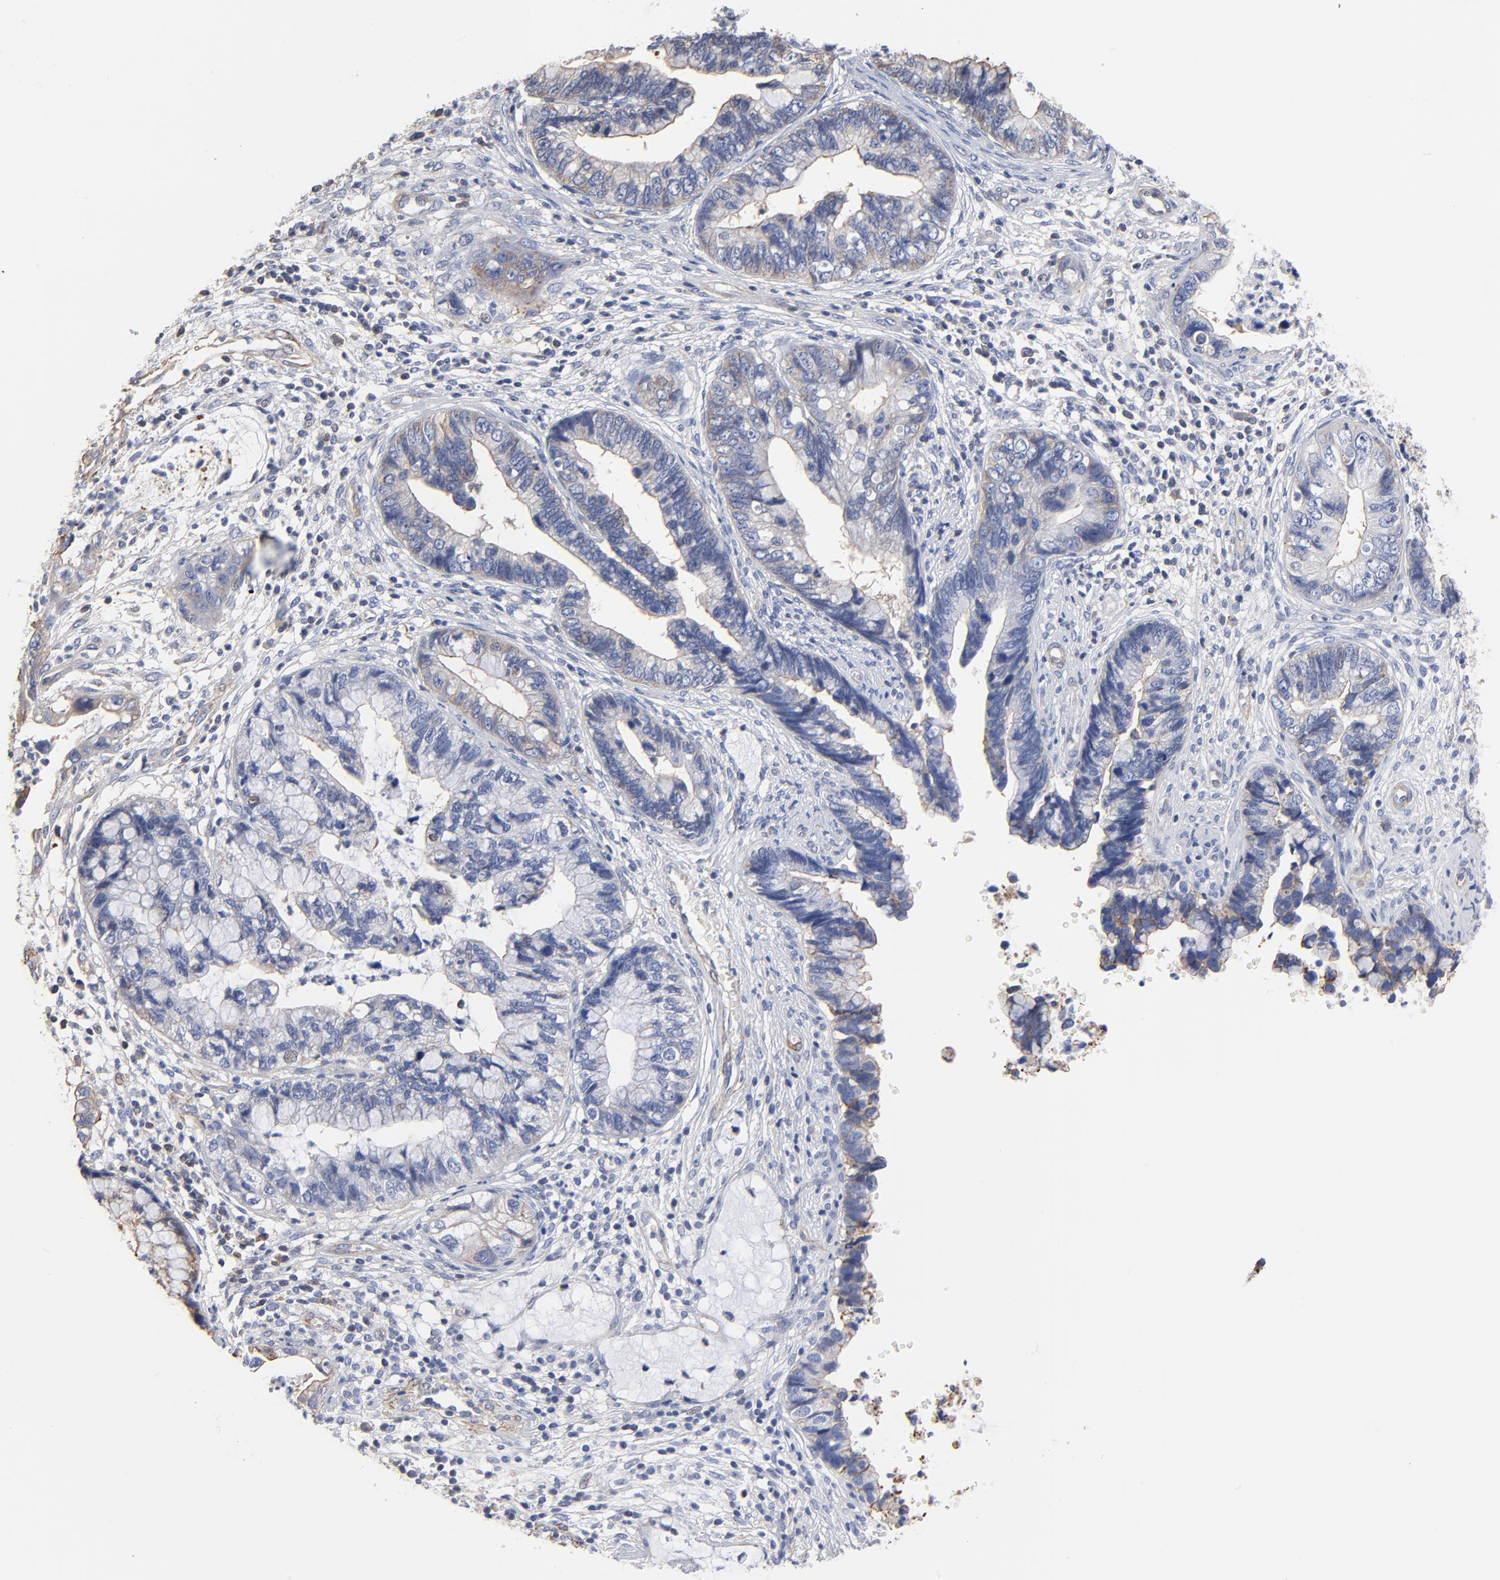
{"staining": {"intensity": "weak", "quantity": "<25%", "location": "cytoplasmic/membranous"}, "tissue": "cervical cancer", "cell_type": "Tumor cells", "image_type": "cancer", "snomed": [{"axis": "morphology", "description": "Adenocarcinoma, NOS"}, {"axis": "topography", "description": "Cervix"}], "caption": "The photomicrograph demonstrates no staining of tumor cells in cervical adenocarcinoma.", "gene": "ACTA2", "patient": {"sex": "female", "age": 44}}